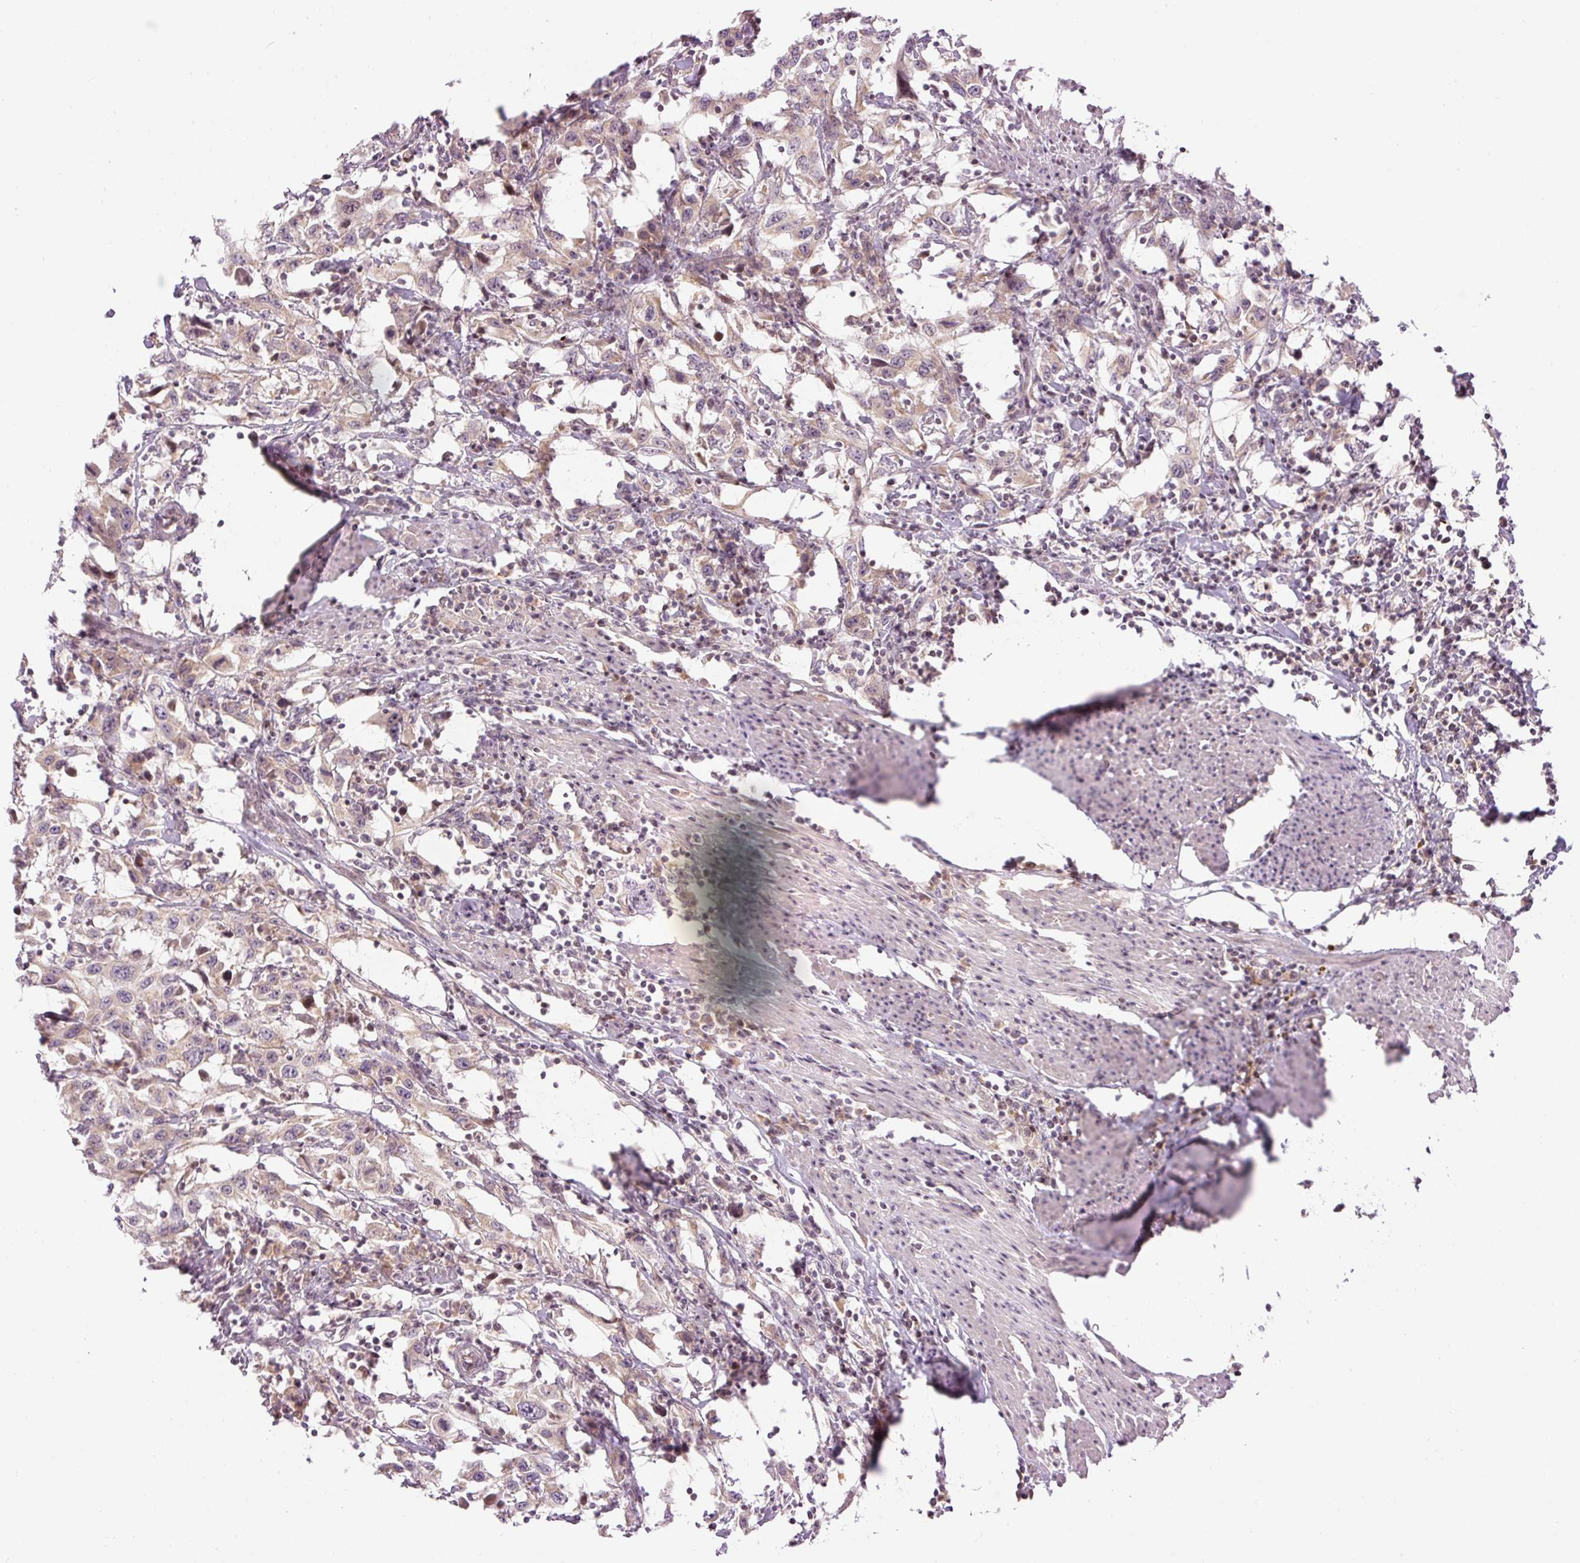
{"staining": {"intensity": "weak", "quantity": "25%-75%", "location": "cytoplasmic/membranous"}, "tissue": "urothelial cancer", "cell_type": "Tumor cells", "image_type": "cancer", "snomed": [{"axis": "morphology", "description": "Urothelial carcinoma, High grade"}, {"axis": "topography", "description": "Urinary bladder"}], "caption": "This histopathology image exhibits immunohistochemistry (IHC) staining of high-grade urothelial carcinoma, with low weak cytoplasmic/membranous positivity in approximately 25%-75% of tumor cells.", "gene": "ABHD11", "patient": {"sex": "male", "age": 61}}